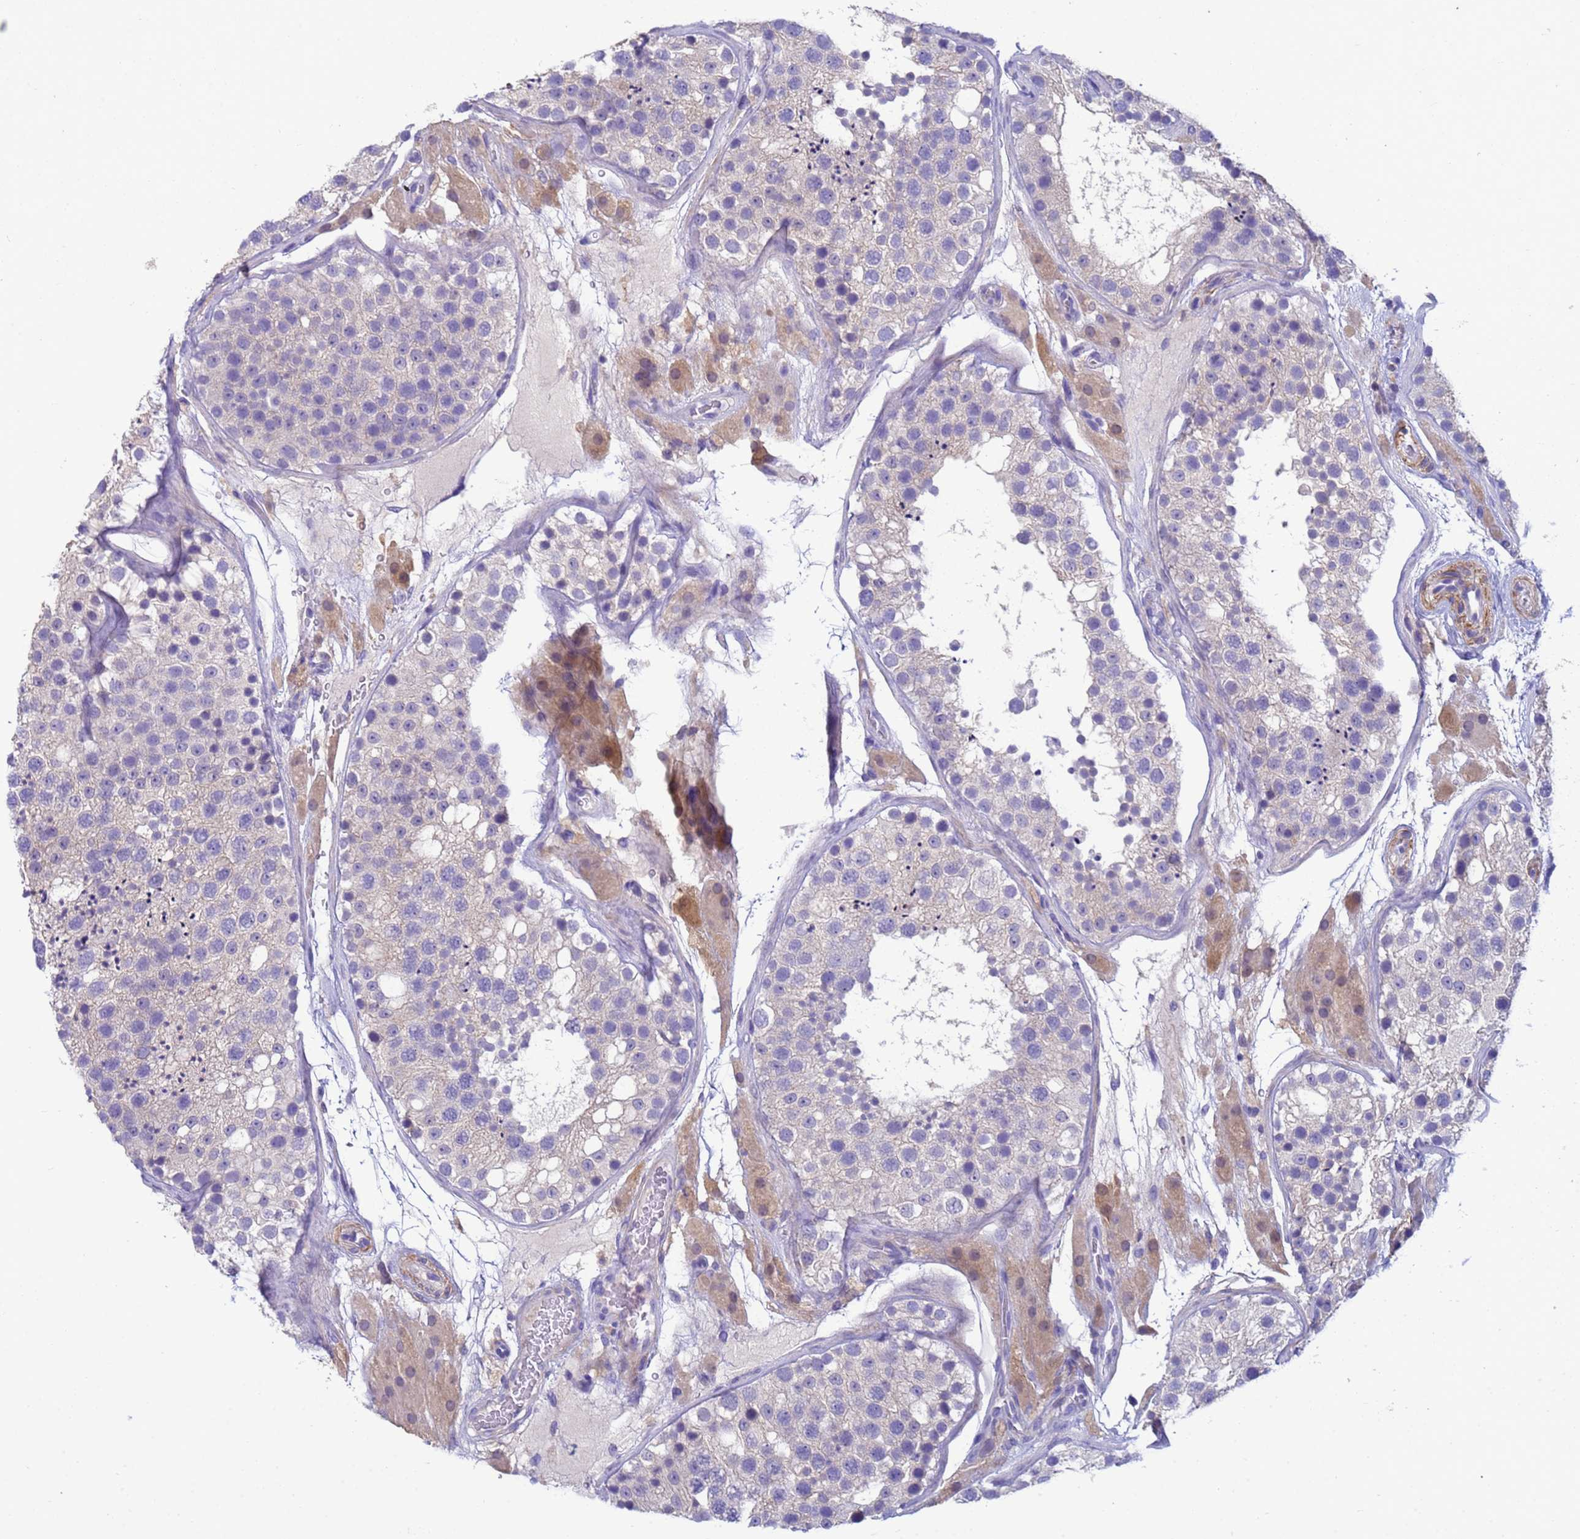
{"staining": {"intensity": "negative", "quantity": "none", "location": "none"}, "tissue": "testis", "cell_type": "Cells in seminiferous ducts", "image_type": "normal", "snomed": [{"axis": "morphology", "description": "Normal tissue, NOS"}, {"axis": "topography", "description": "Testis"}], "caption": "IHC of normal human testis demonstrates no positivity in cells in seminiferous ducts.", "gene": "KLHL13", "patient": {"sex": "male", "age": 26}}